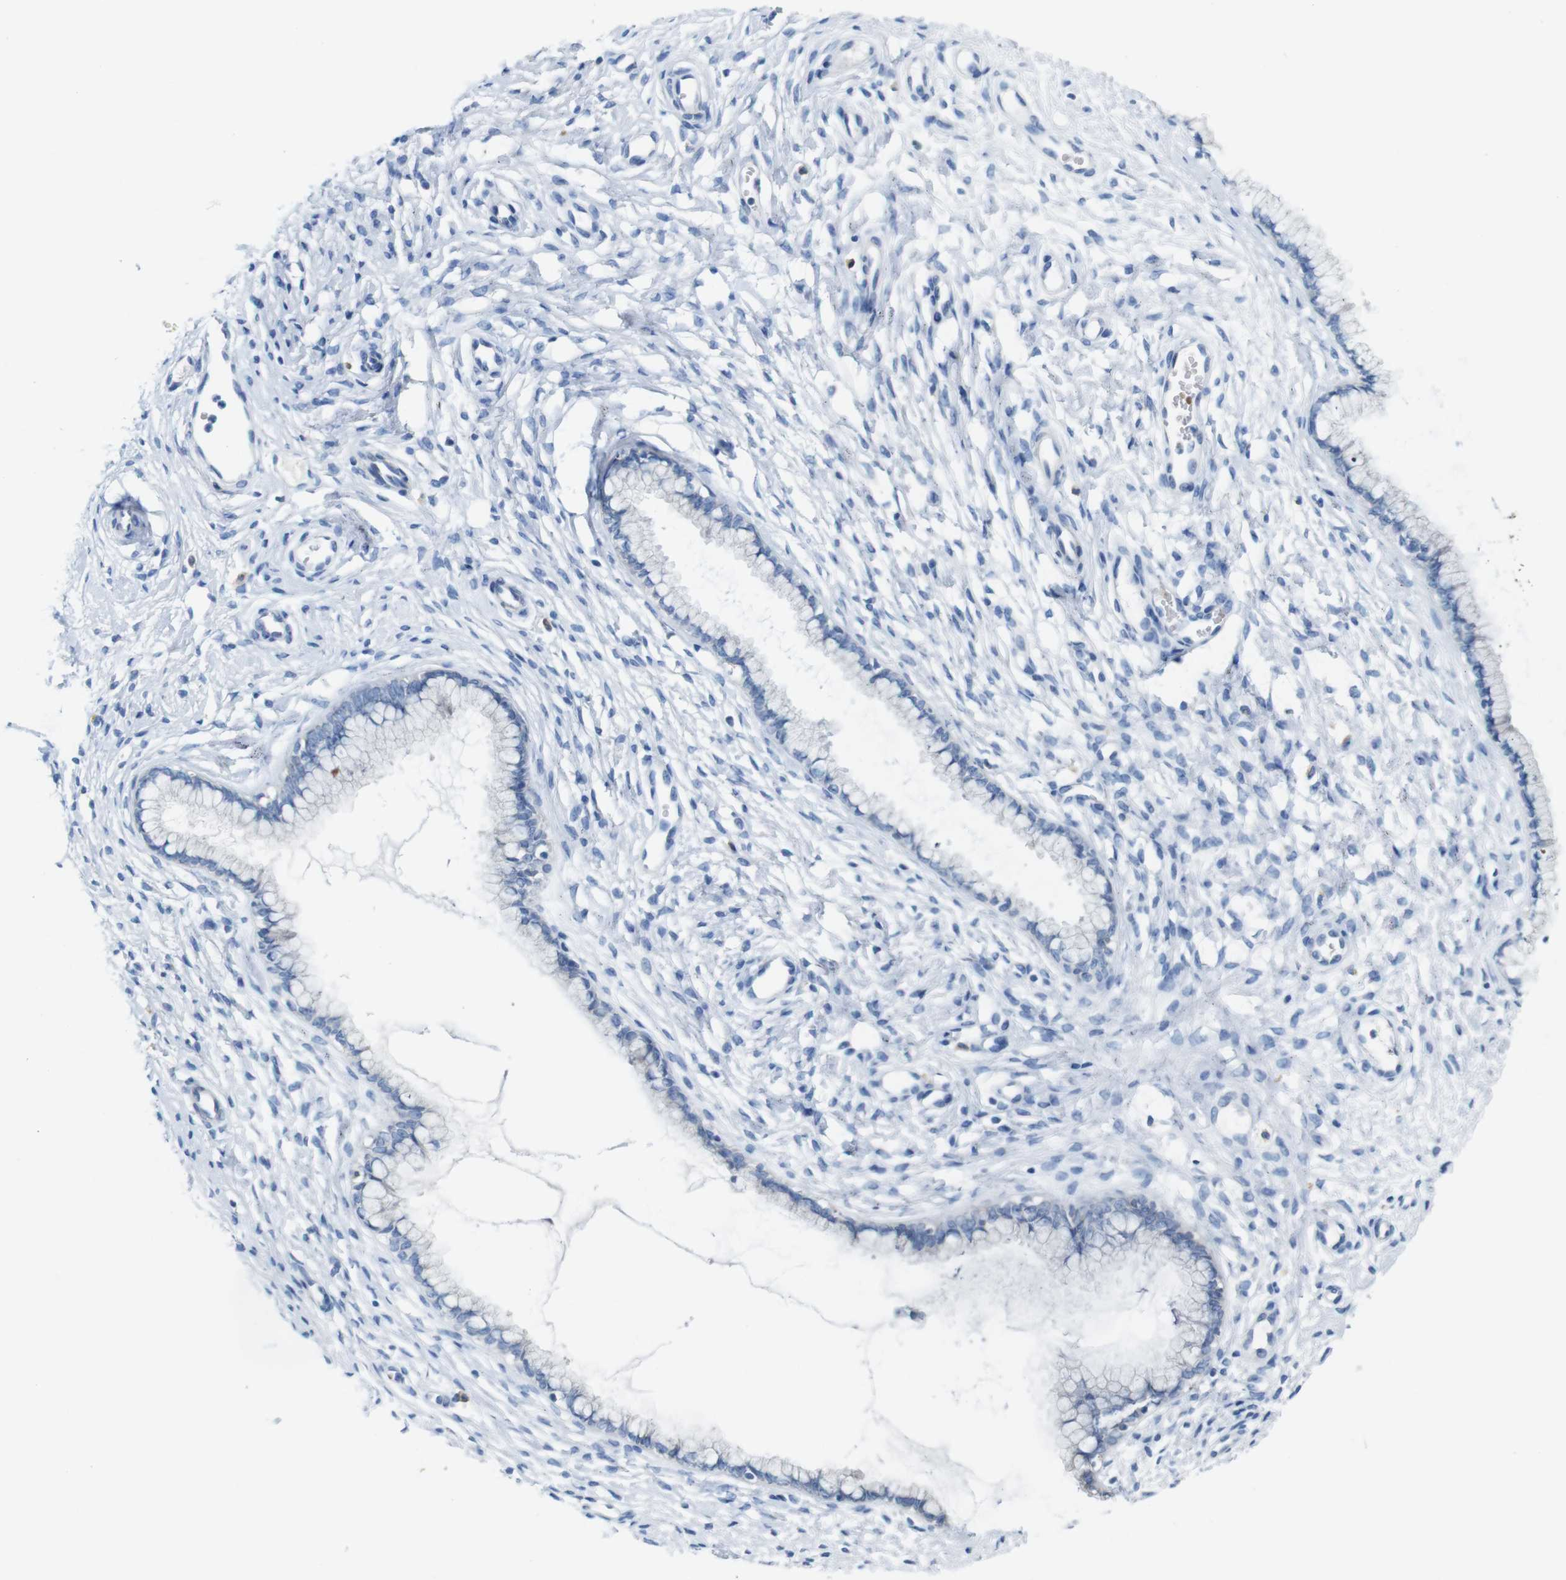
{"staining": {"intensity": "negative", "quantity": "none", "location": "none"}, "tissue": "cervix", "cell_type": "Glandular cells", "image_type": "normal", "snomed": [{"axis": "morphology", "description": "Normal tissue, NOS"}, {"axis": "topography", "description": "Cervix"}], "caption": "The IHC photomicrograph has no significant staining in glandular cells of cervix.", "gene": "IGSF8", "patient": {"sex": "female", "age": 65}}